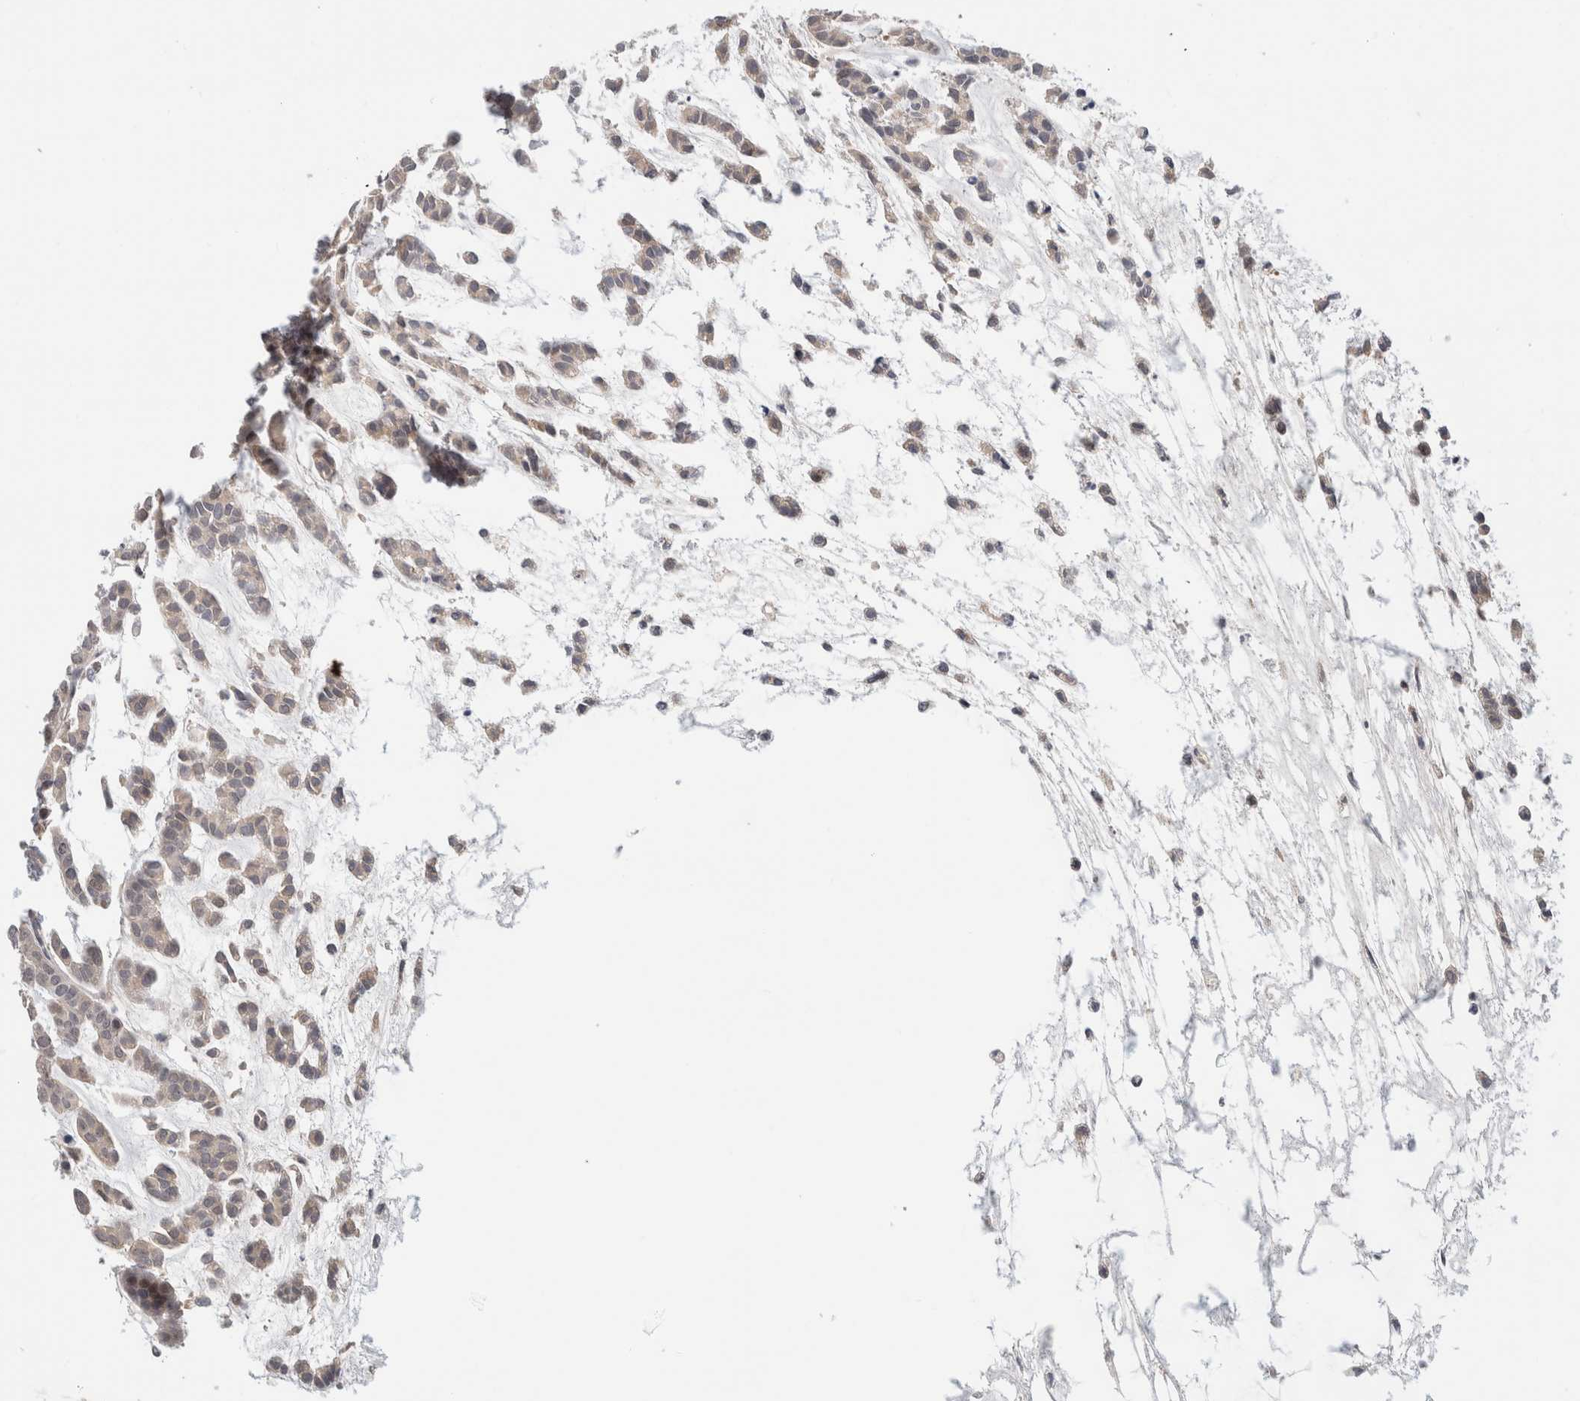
{"staining": {"intensity": "weak", "quantity": "<25%", "location": "cytoplasmic/membranous,nuclear"}, "tissue": "head and neck cancer", "cell_type": "Tumor cells", "image_type": "cancer", "snomed": [{"axis": "morphology", "description": "Adenocarcinoma, NOS"}, {"axis": "morphology", "description": "Adenoma, NOS"}, {"axis": "topography", "description": "Head-Neck"}], "caption": "This is an IHC histopathology image of human head and neck cancer (adenocarcinoma). There is no staining in tumor cells.", "gene": "HCN3", "patient": {"sex": "female", "age": 55}}